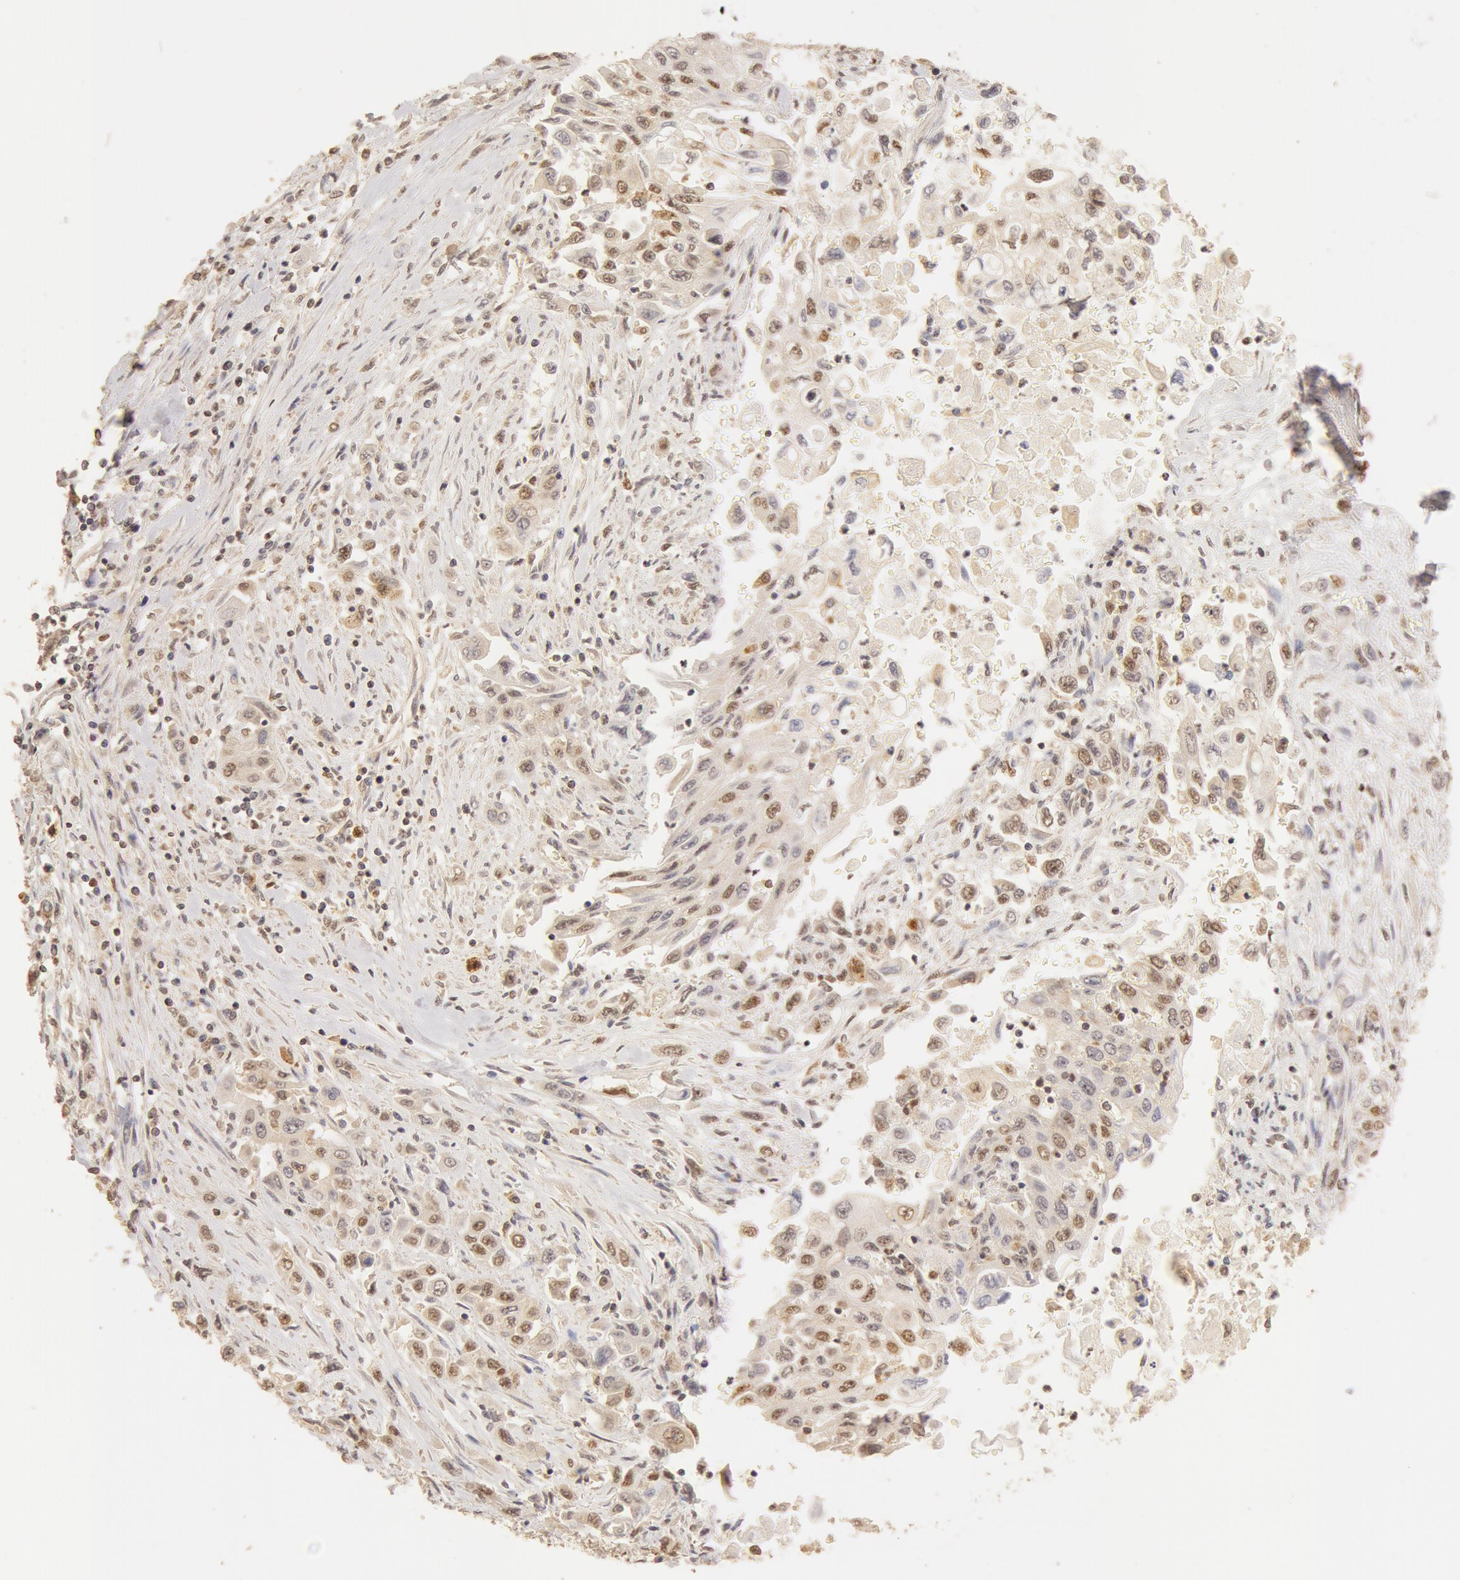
{"staining": {"intensity": "moderate", "quantity": ">75%", "location": "cytoplasmic/membranous,nuclear"}, "tissue": "pancreatic cancer", "cell_type": "Tumor cells", "image_type": "cancer", "snomed": [{"axis": "morphology", "description": "Adenocarcinoma, NOS"}, {"axis": "topography", "description": "Pancreas"}], "caption": "This is a histology image of immunohistochemistry (IHC) staining of pancreatic adenocarcinoma, which shows moderate positivity in the cytoplasmic/membranous and nuclear of tumor cells.", "gene": "SNRNP70", "patient": {"sex": "male", "age": 70}}